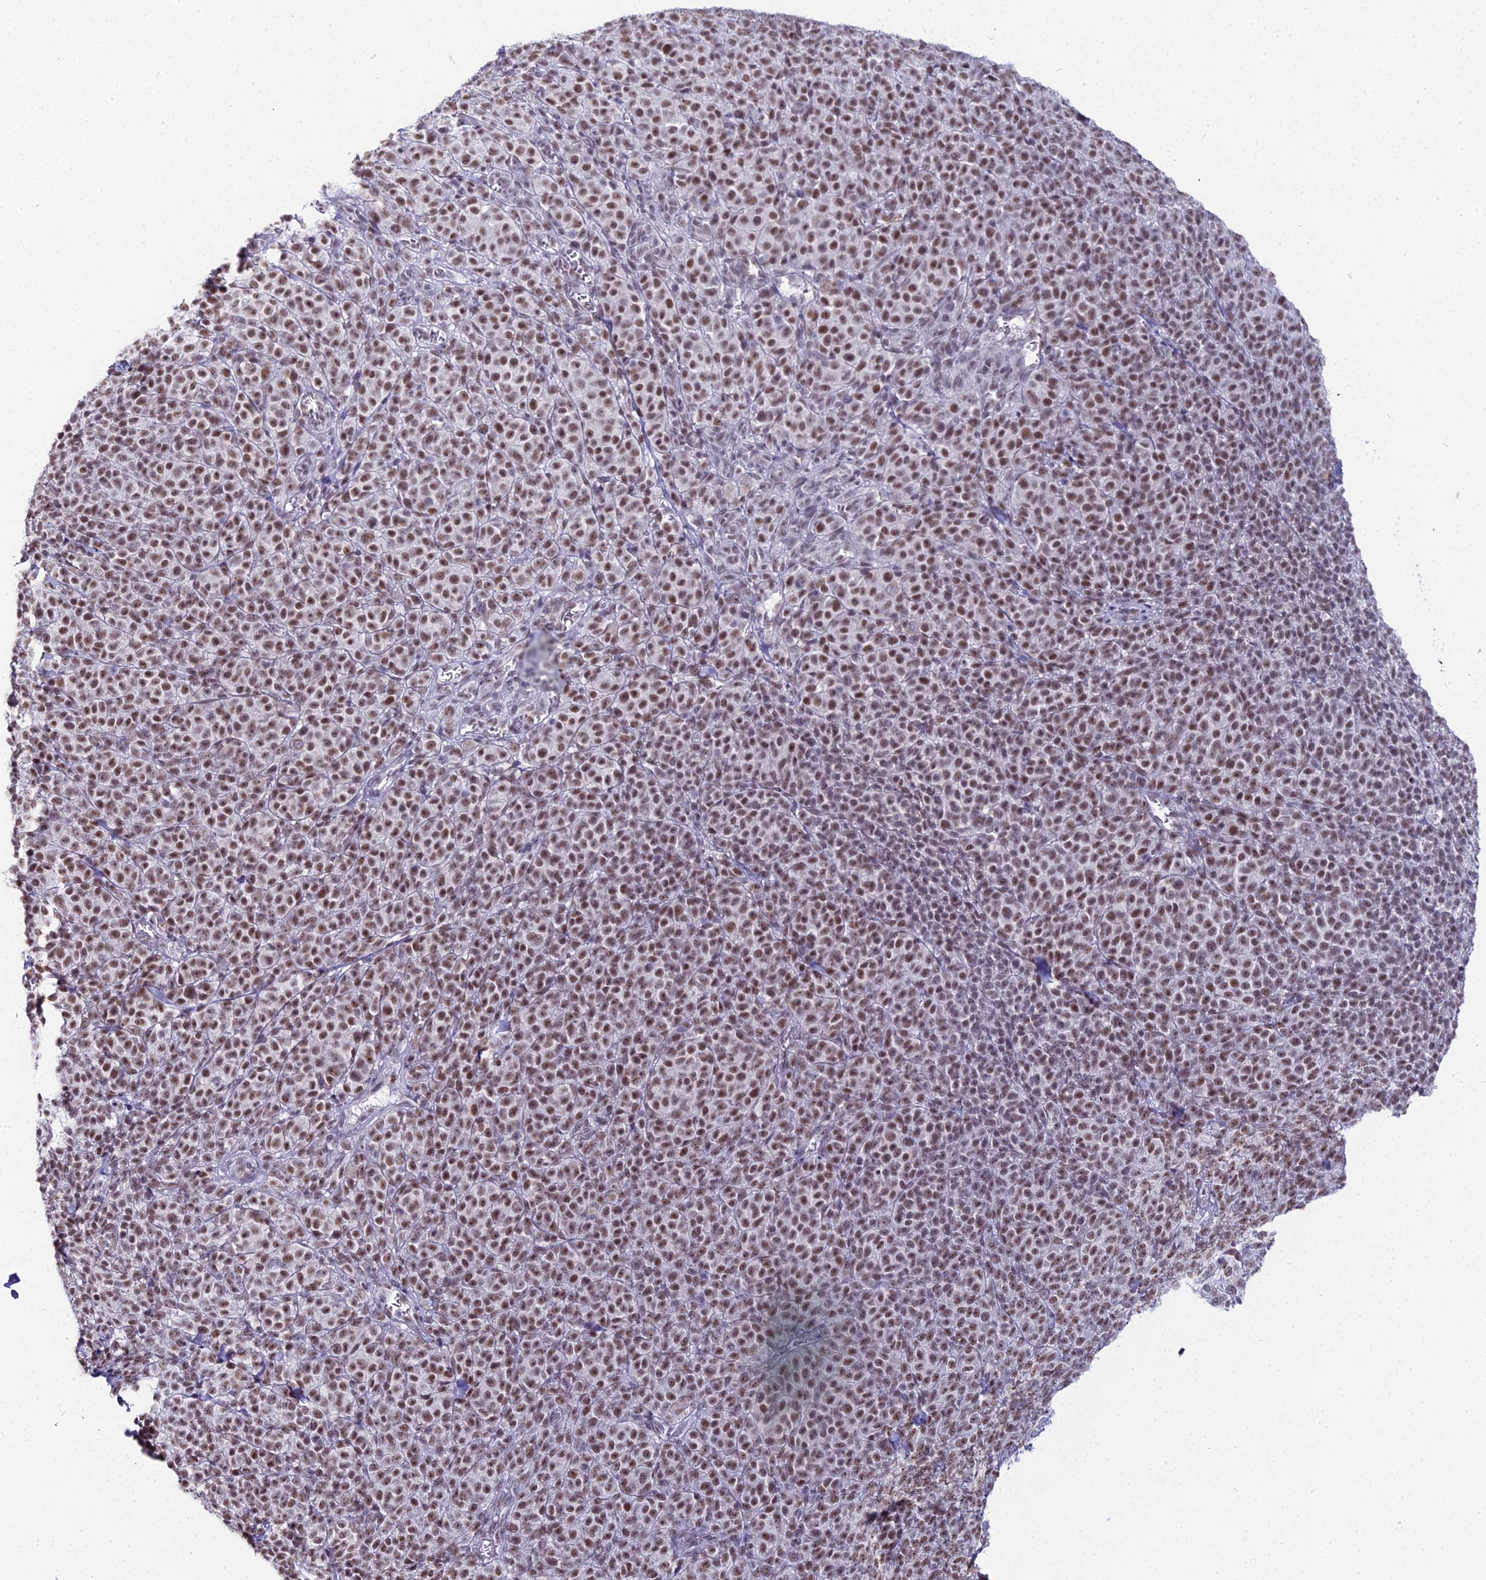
{"staining": {"intensity": "moderate", "quantity": ">75%", "location": "nuclear"}, "tissue": "melanoma", "cell_type": "Tumor cells", "image_type": "cancer", "snomed": [{"axis": "morphology", "description": "Normal tissue, NOS"}, {"axis": "morphology", "description": "Malignant melanoma, NOS"}, {"axis": "topography", "description": "Skin"}], "caption": "DAB (3,3'-diaminobenzidine) immunohistochemical staining of human melanoma displays moderate nuclear protein expression in approximately >75% of tumor cells. The staining was performed using DAB (3,3'-diaminobenzidine), with brown indicating positive protein expression. Nuclei are stained blue with hematoxylin.", "gene": "RBM12", "patient": {"sex": "female", "age": 34}}